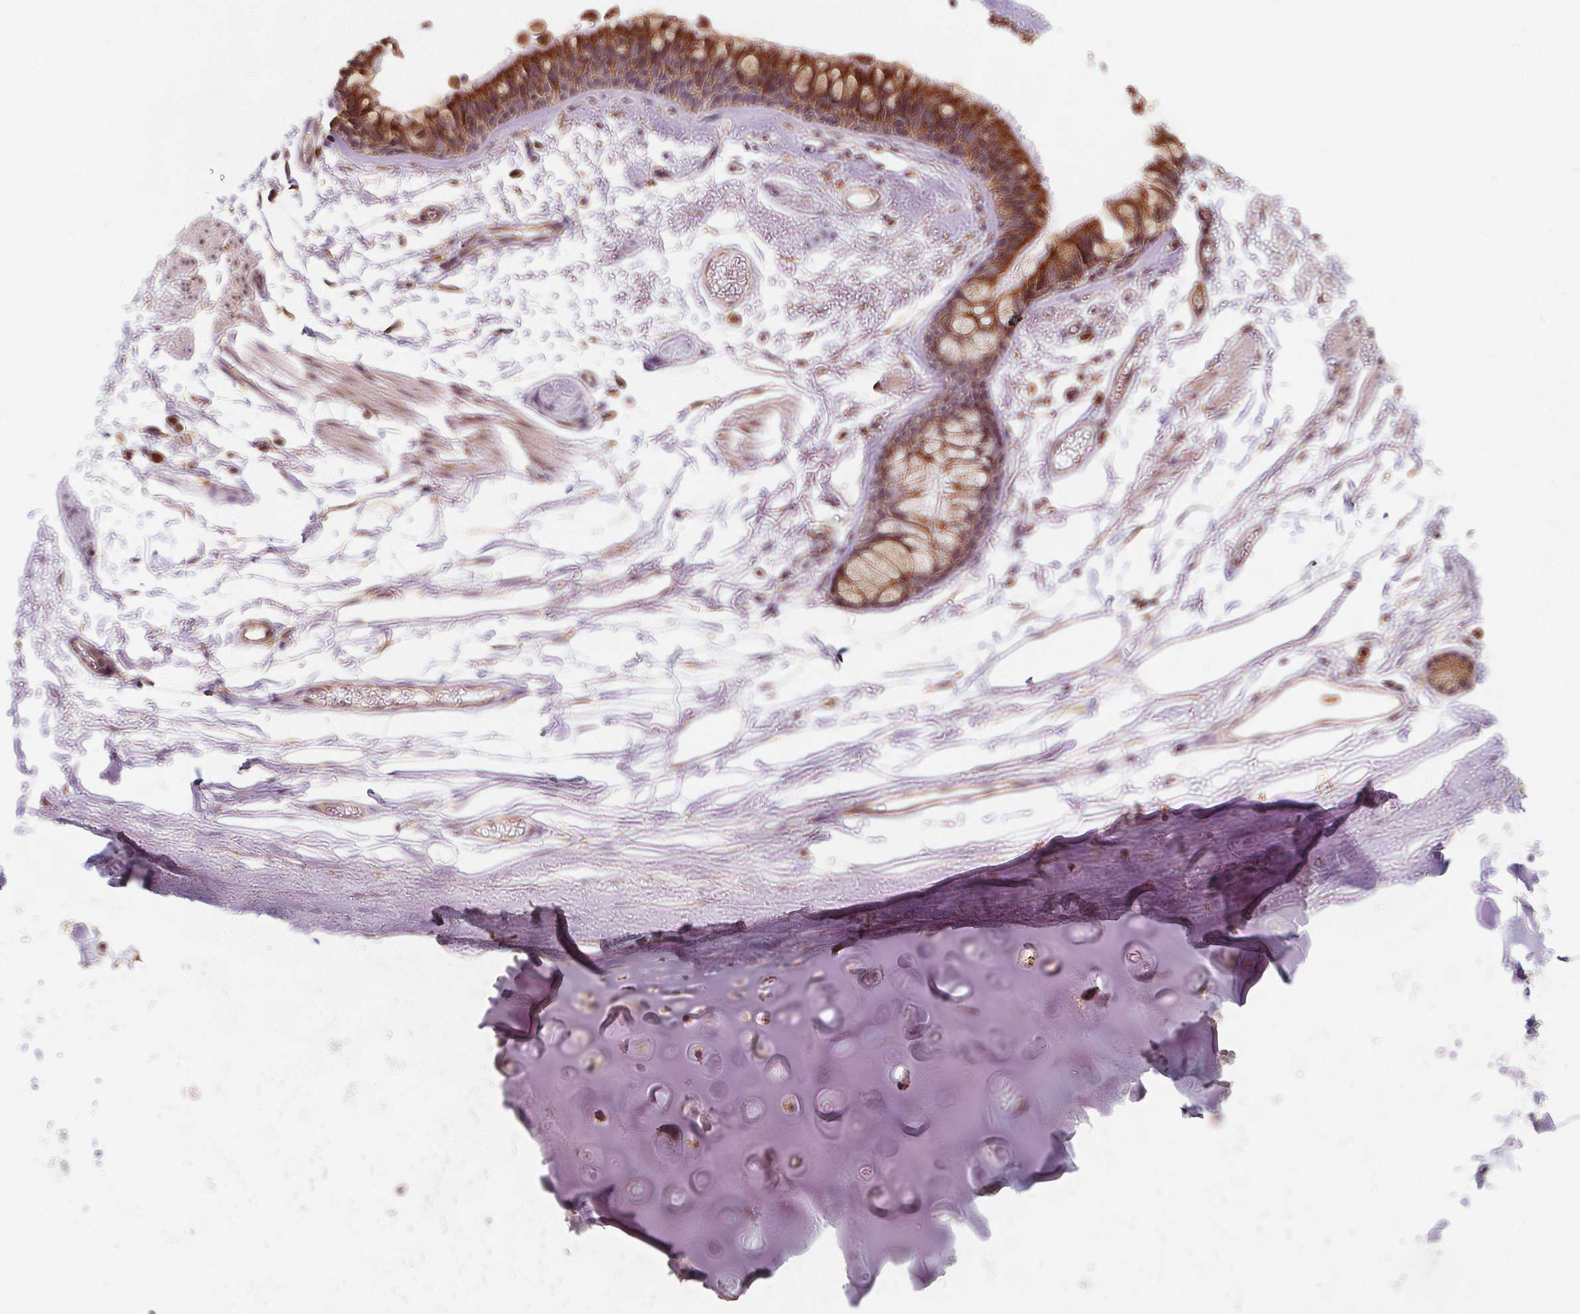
{"staining": {"intensity": "negative", "quantity": "none", "location": "none"}, "tissue": "adipose tissue", "cell_type": "Adipocytes", "image_type": "normal", "snomed": [{"axis": "morphology", "description": "Normal tissue, NOS"}, {"axis": "topography", "description": "Cartilage tissue"}, {"axis": "topography", "description": "Bronchus"}], "caption": "Immunohistochemistry (IHC) of benign human adipose tissue exhibits no positivity in adipocytes.", "gene": "PLSCR3", "patient": {"sex": "female", "age": 79}}